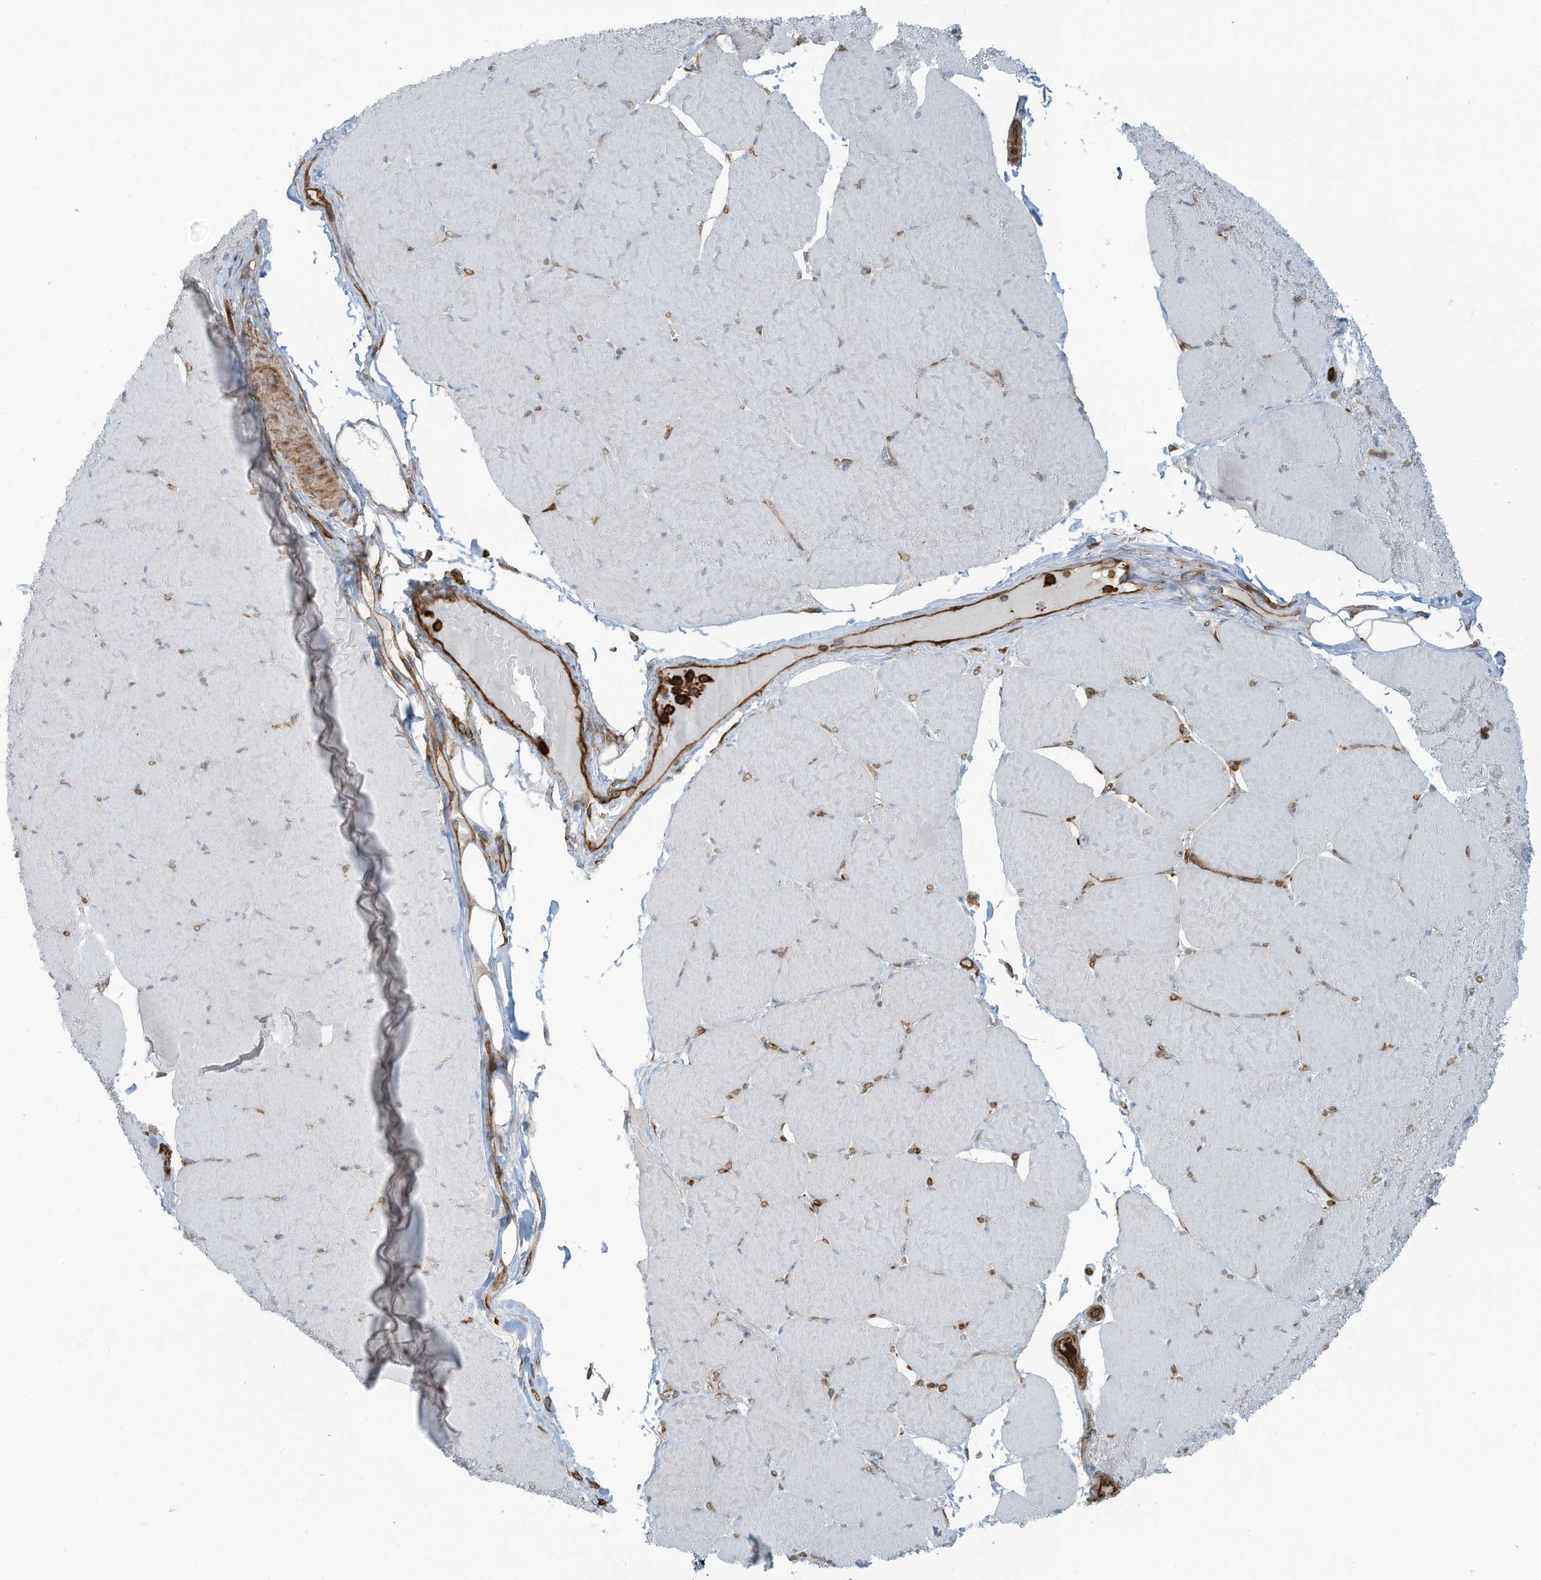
{"staining": {"intensity": "negative", "quantity": "none", "location": "none"}, "tissue": "skeletal muscle", "cell_type": "Myocytes", "image_type": "normal", "snomed": [{"axis": "morphology", "description": "Normal tissue, NOS"}, {"axis": "topography", "description": "Skeletal muscle"}, {"axis": "topography", "description": "Head-Neck"}], "caption": "Immunohistochemistry image of normal skeletal muscle: human skeletal muscle stained with DAB (3,3'-diaminobenzidine) displays no significant protein positivity in myocytes.", "gene": "SLC9A2", "patient": {"sex": "male", "age": 66}}